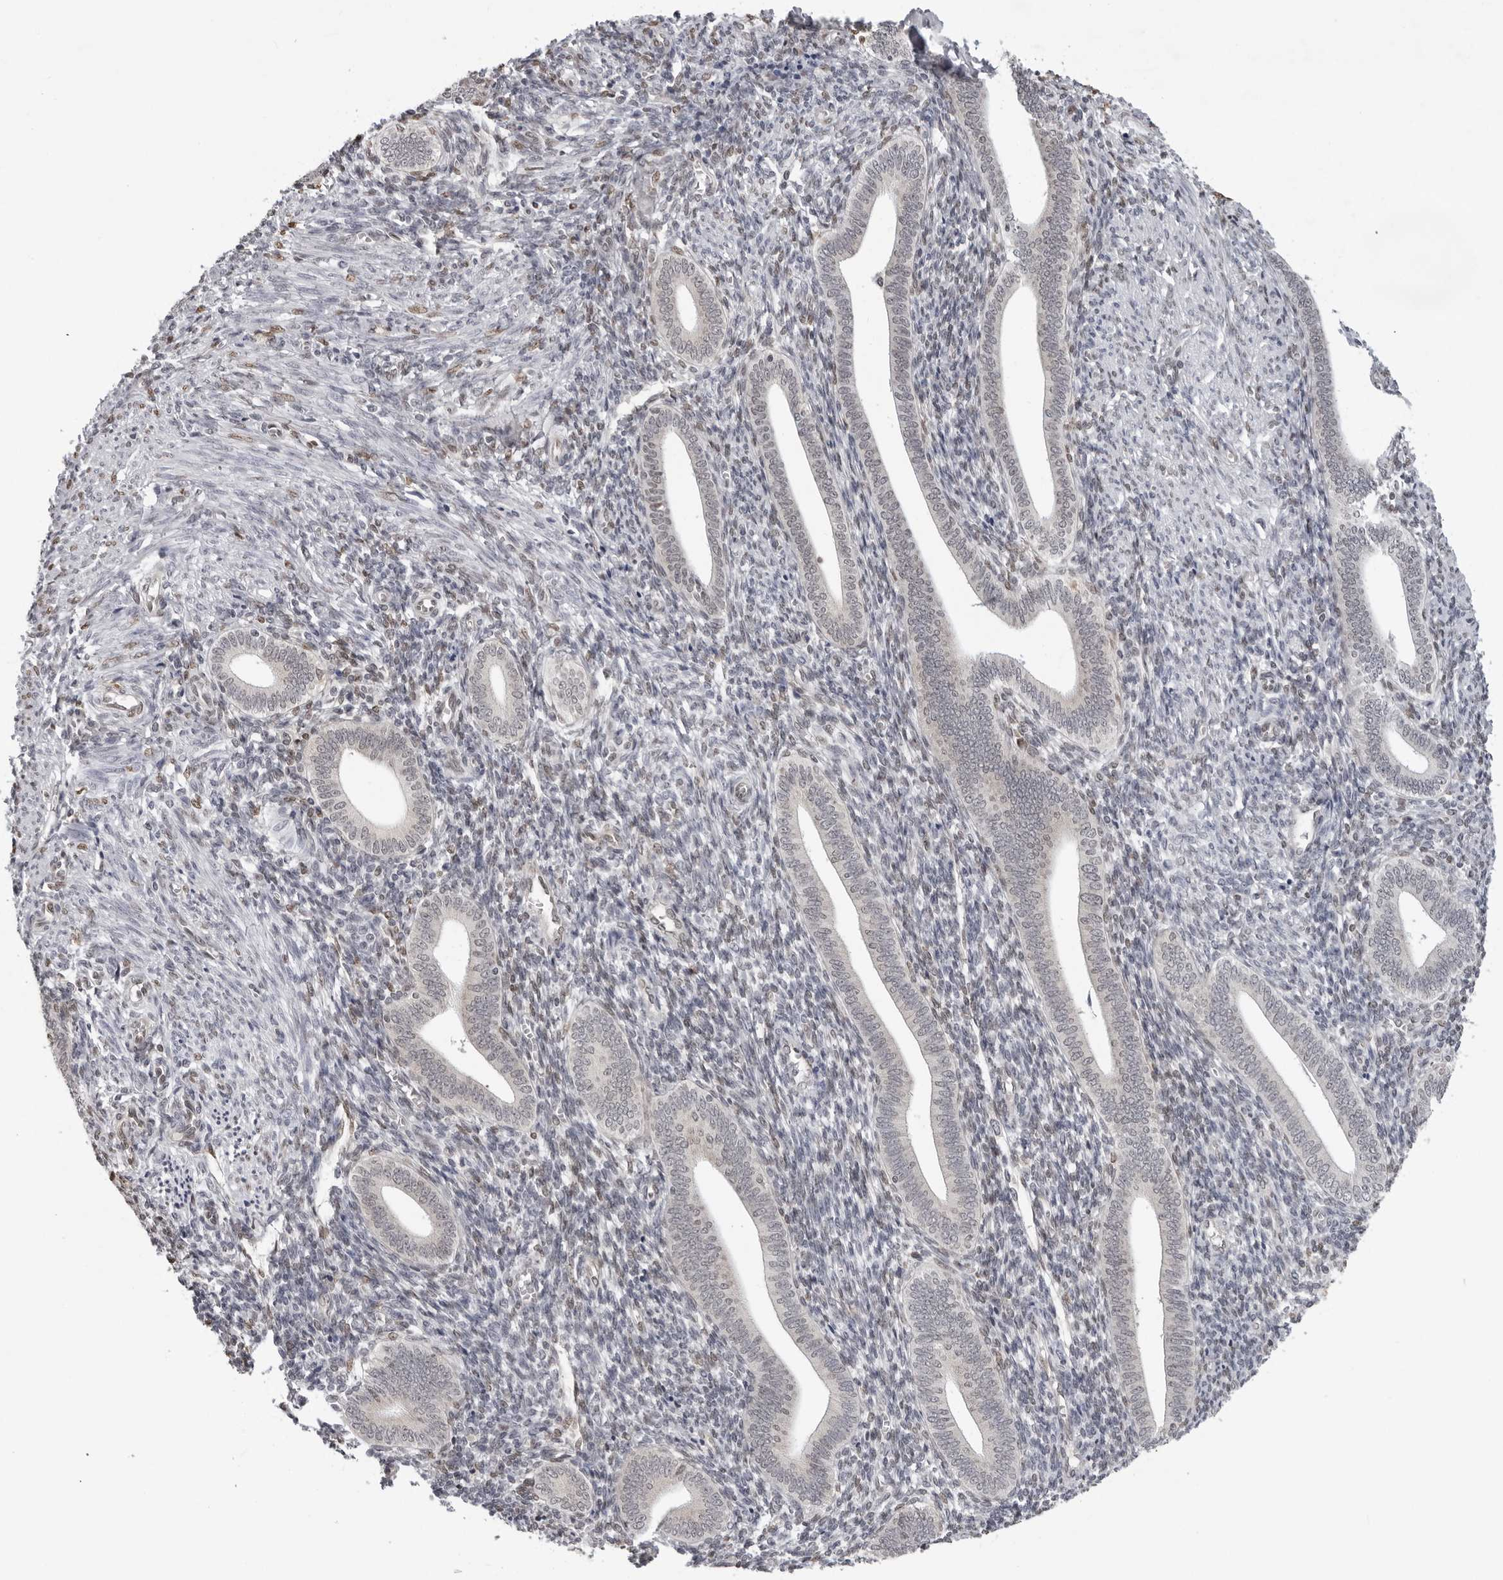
{"staining": {"intensity": "weak", "quantity": "25%-75%", "location": "cytoplasmic/membranous"}, "tissue": "endometrium", "cell_type": "Cells in endometrial stroma", "image_type": "normal", "snomed": [{"axis": "morphology", "description": "Normal tissue, NOS"}, {"axis": "topography", "description": "Uterus"}, {"axis": "topography", "description": "Endometrium"}], "caption": "Protein analysis of unremarkable endometrium exhibits weak cytoplasmic/membranous expression in approximately 25%-75% of cells in endometrial stroma.", "gene": "CASP7", "patient": {"sex": "female", "age": 33}}